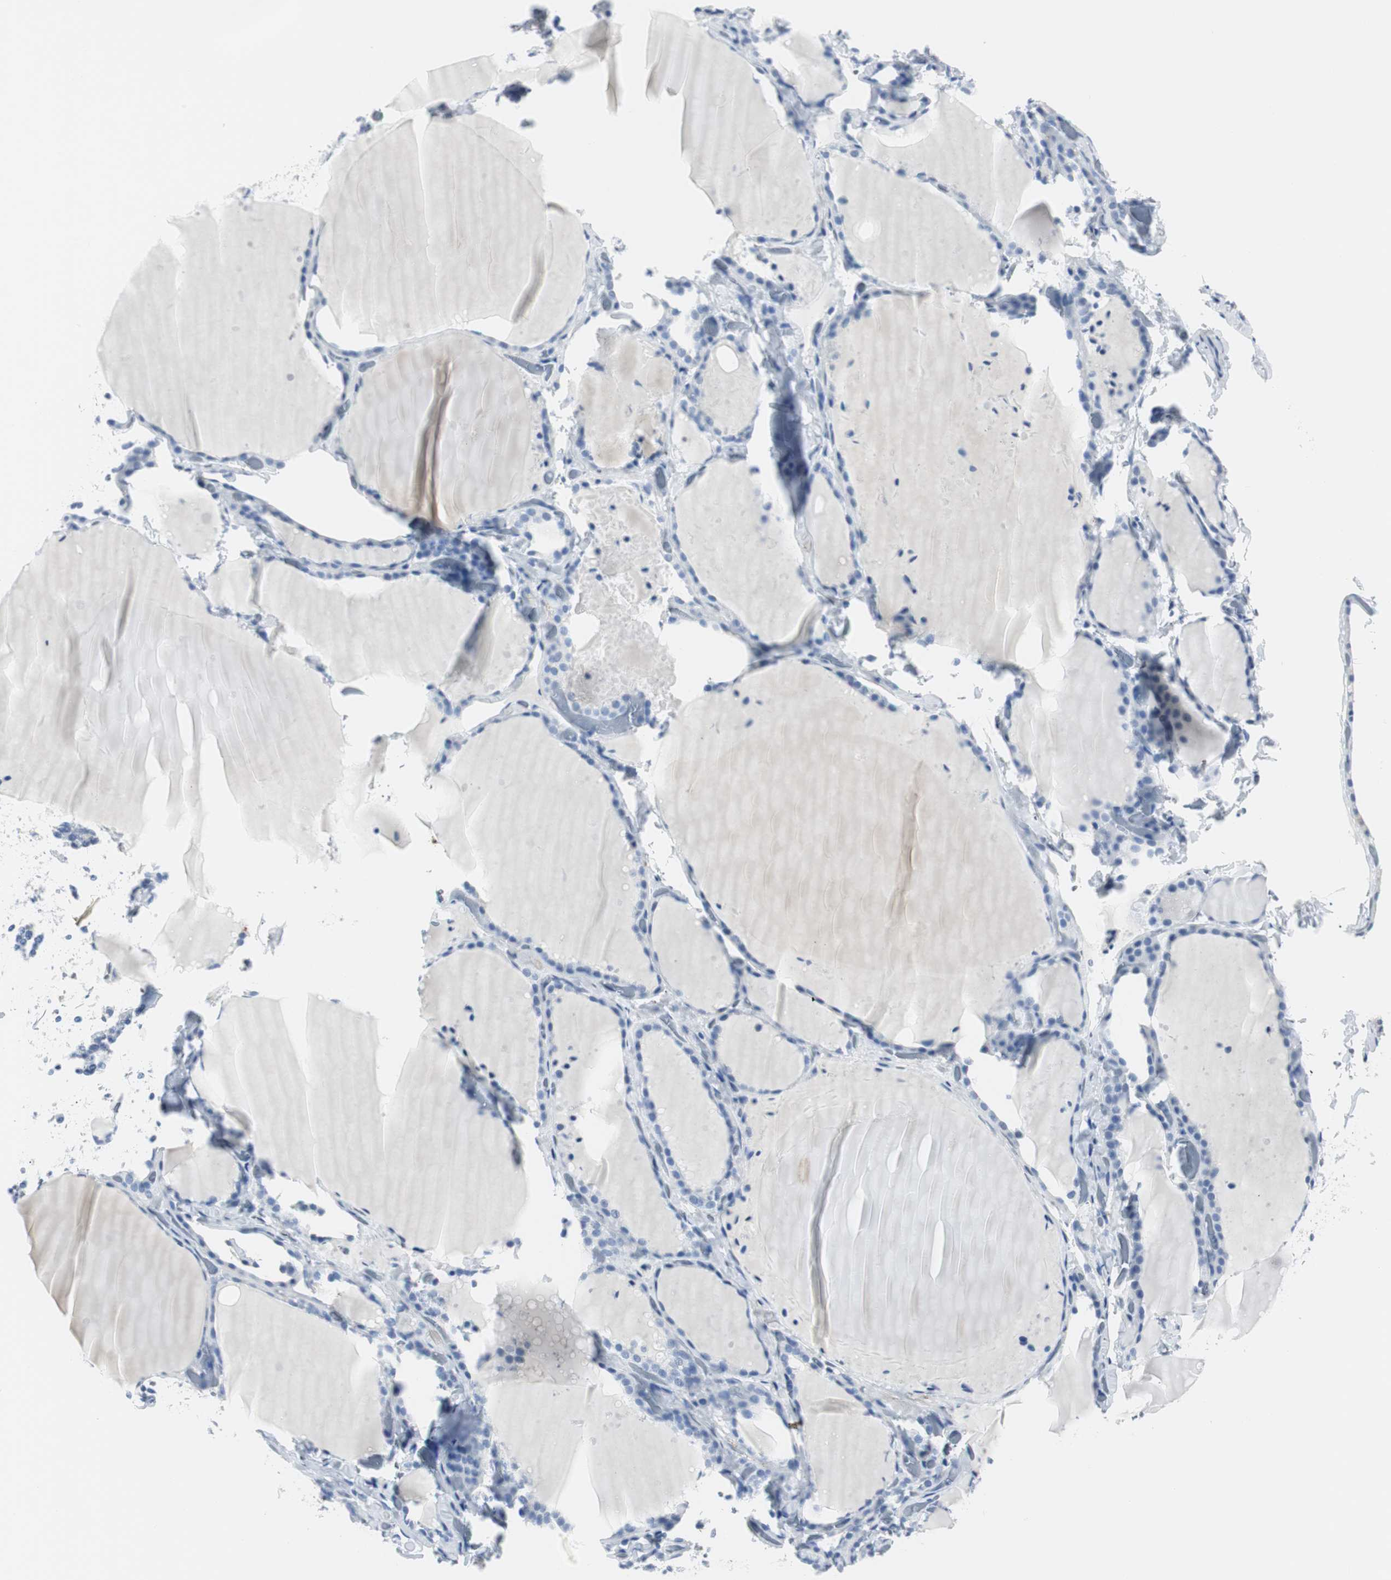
{"staining": {"intensity": "negative", "quantity": "none", "location": "none"}, "tissue": "thyroid gland", "cell_type": "Glandular cells", "image_type": "normal", "snomed": [{"axis": "morphology", "description": "Normal tissue, NOS"}, {"axis": "topography", "description": "Thyroid gland"}], "caption": "This is a micrograph of immunohistochemistry staining of benign thyroid gland, which shows no positivity in glandular cells.", "gene": "GAP43", "patient": {"sex": "female", "age": 22}}